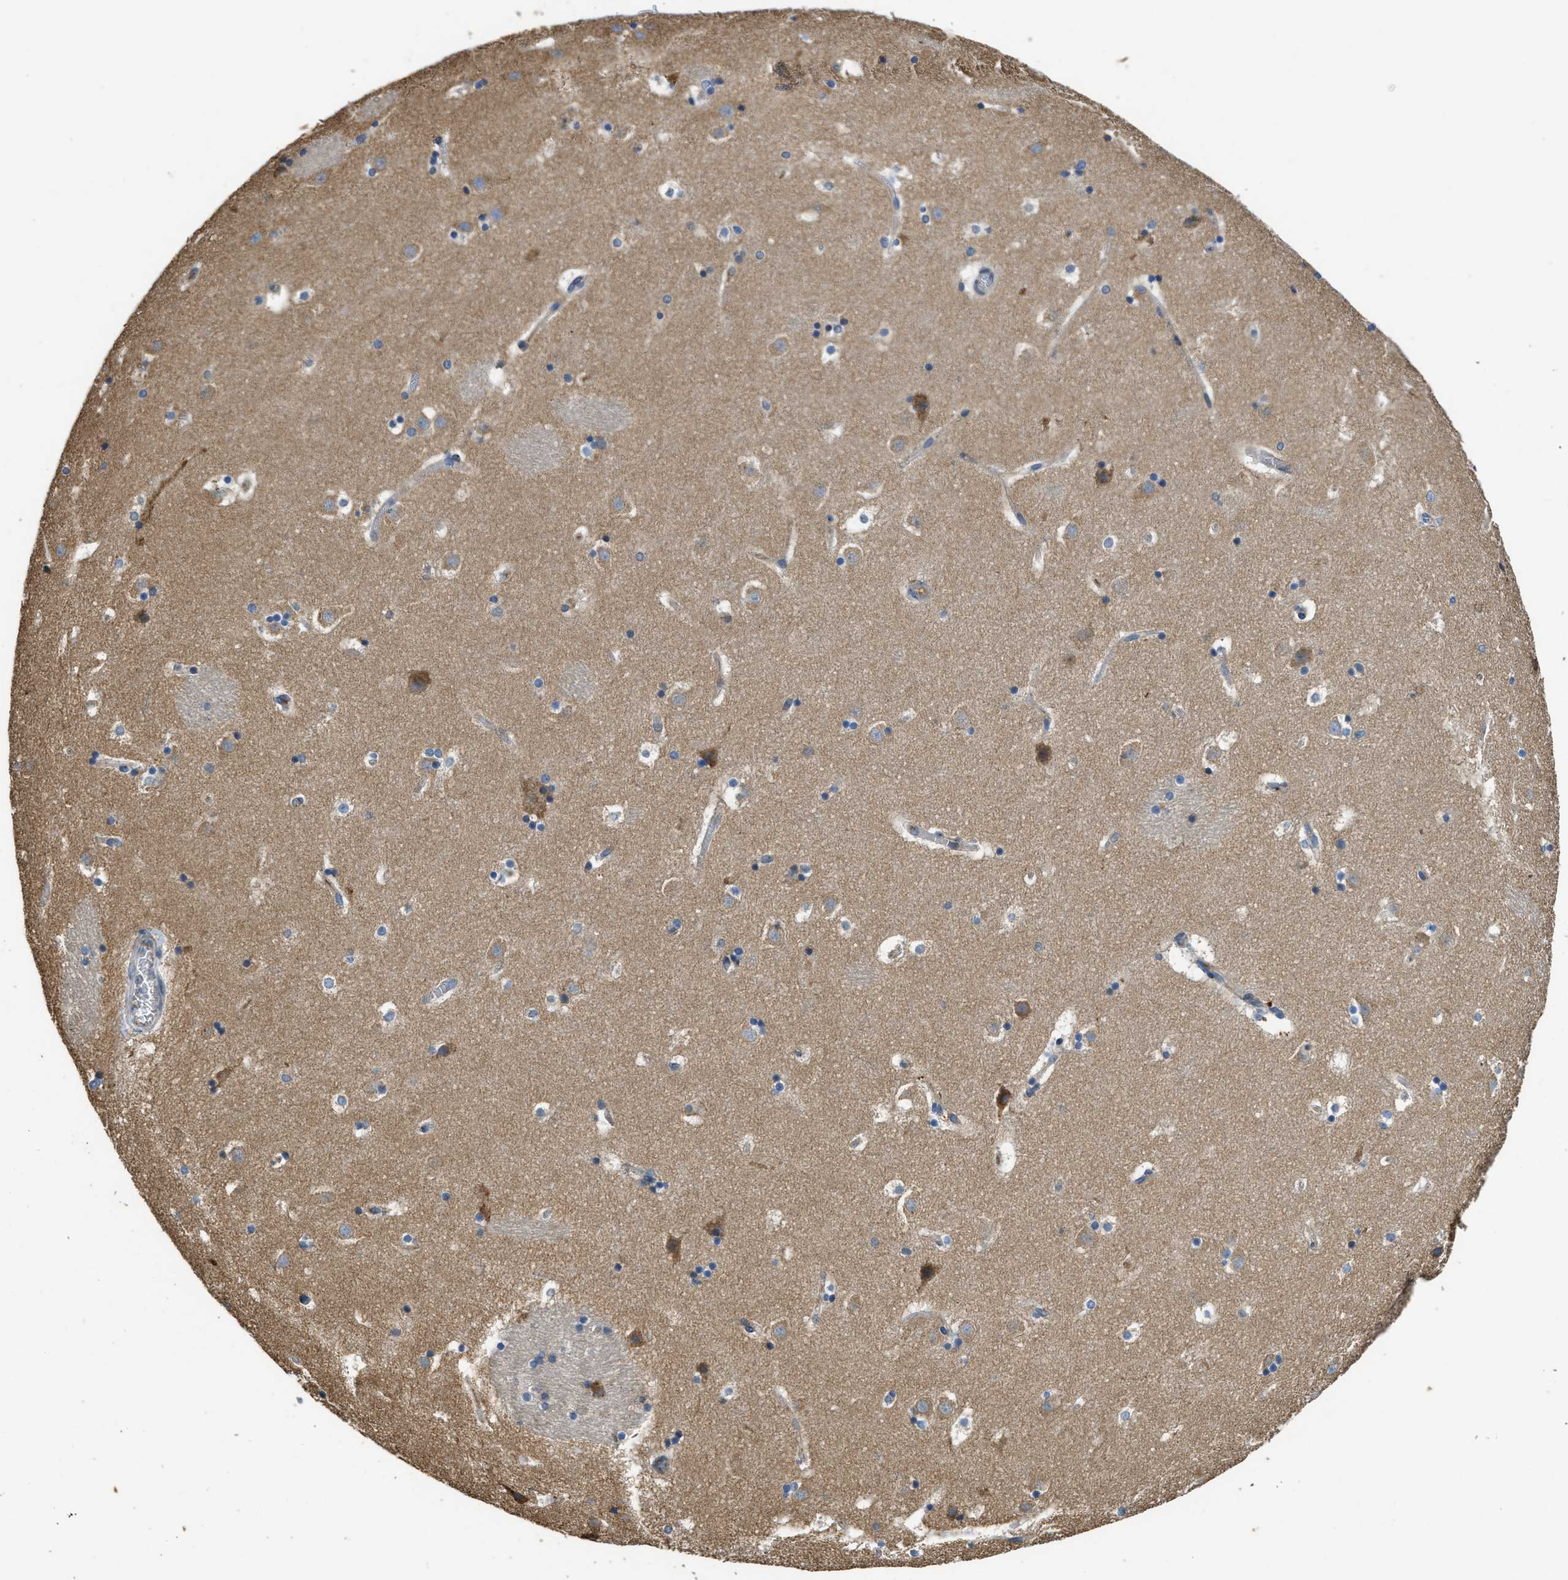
{"staining": {"intensity": "negative", "quantity": "none", "location": "none"}, "tissue": "caudate", "cell_type": "Glial cells", "image_type": "normal", "snomed": [{"axis": "morphology", "description": "Normal tissue, NOS"}, {"axis": "topography", "description": "Lateral ventricle wall"}], "caption": "A micrograph of caudate stained for a protein exhibits no brown staining in glial cells. Nuclei are stained in blue.", "gene": "RIPK2", "patient": {"sex": "male", "age": 45}}